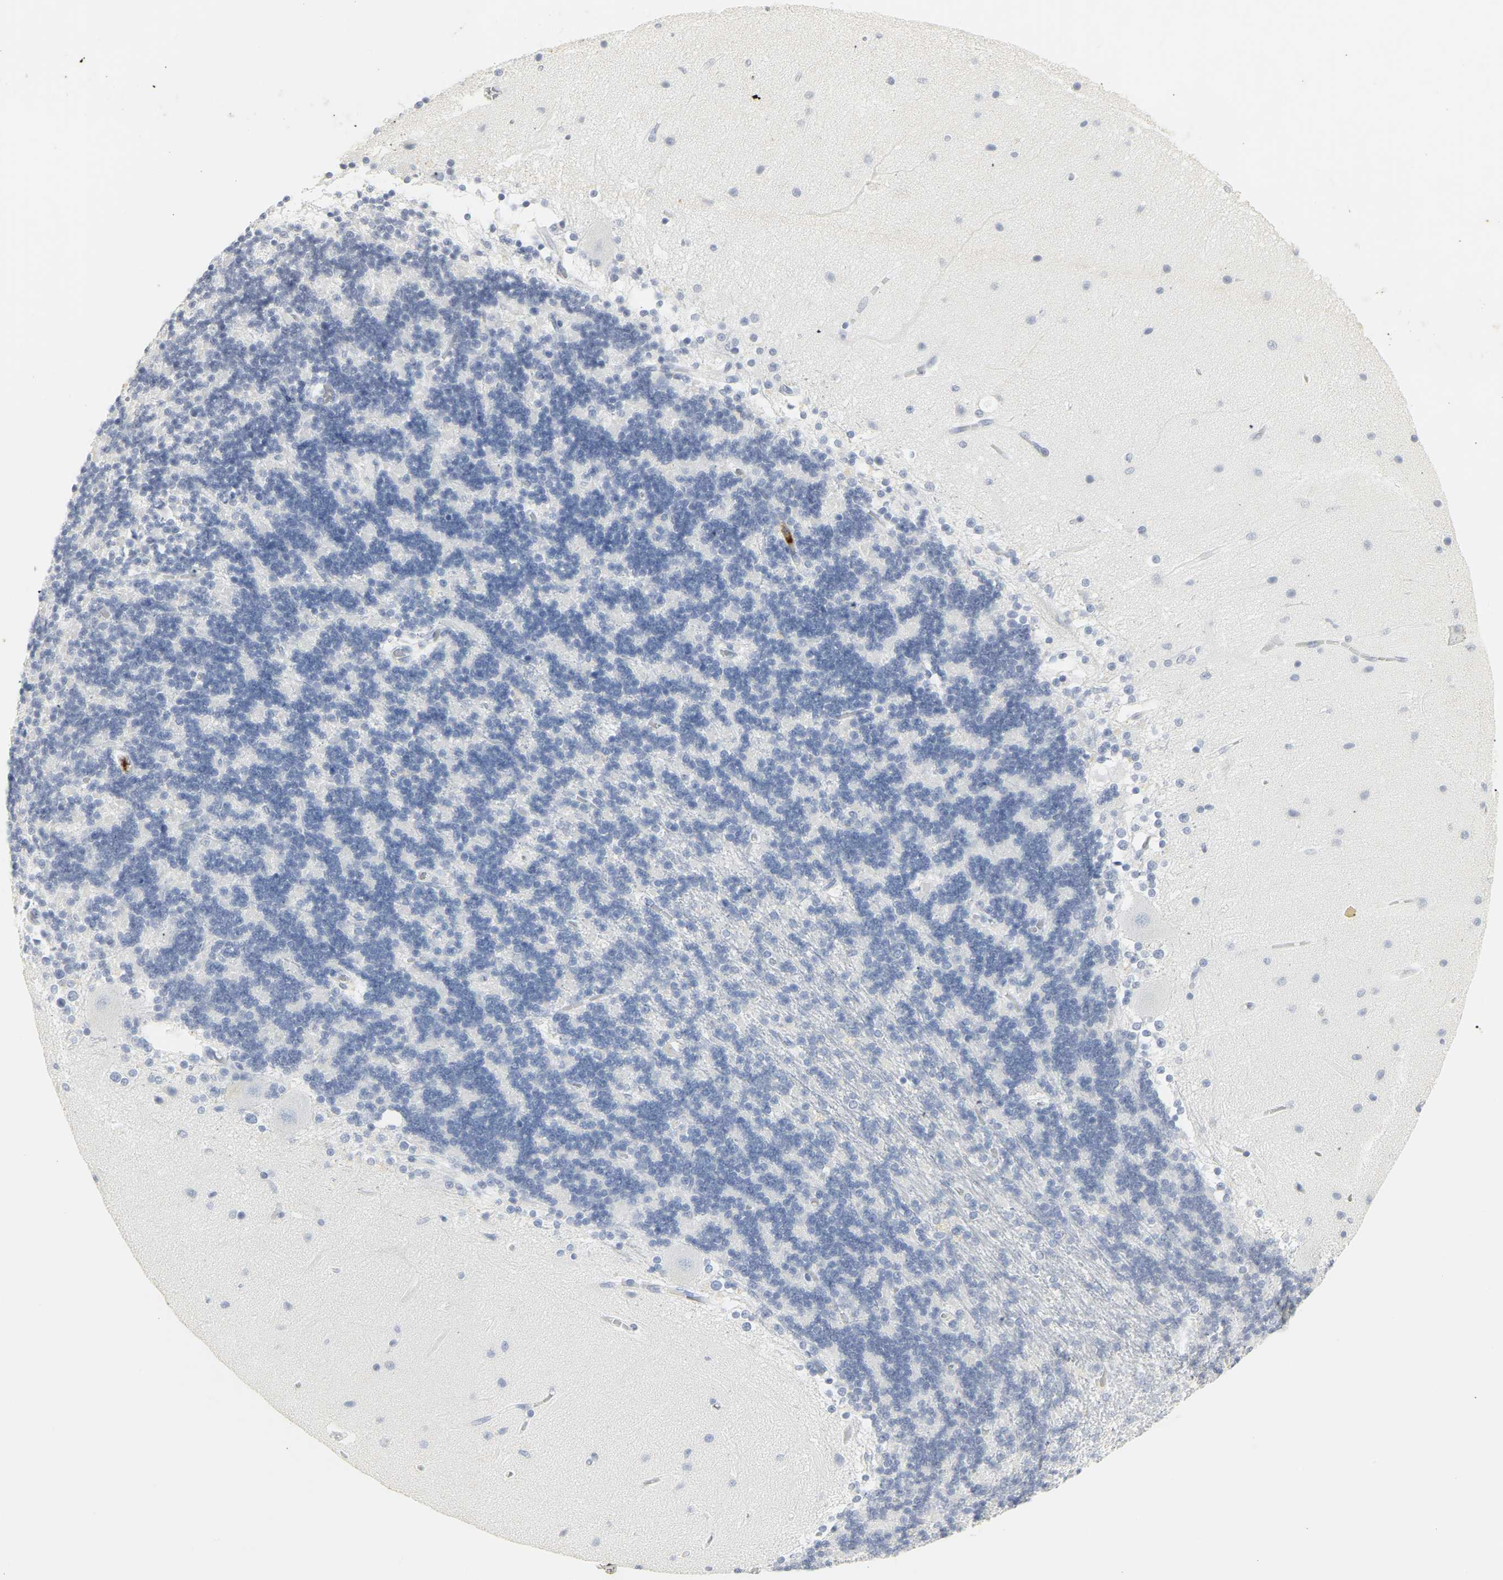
{"staining": {"intensity": "negative", "quantity": "none", "location": "none"}, "tissue": "cerebellum", "cell_type": "Cells in granular layer", "image_type": "normal", "snomed": [{"axis": "morphology", "description": "Normal tissue, NOS"}, {"axis": "topography", "description": "Cerebellum"}], "caption": "IHC micrograph of normal human cerebellum stained for a protein (brown), which displays no staining in cells in granular layer.", "gene": "CEACAM5", "patient": {"sex": "female", "age": 54}}